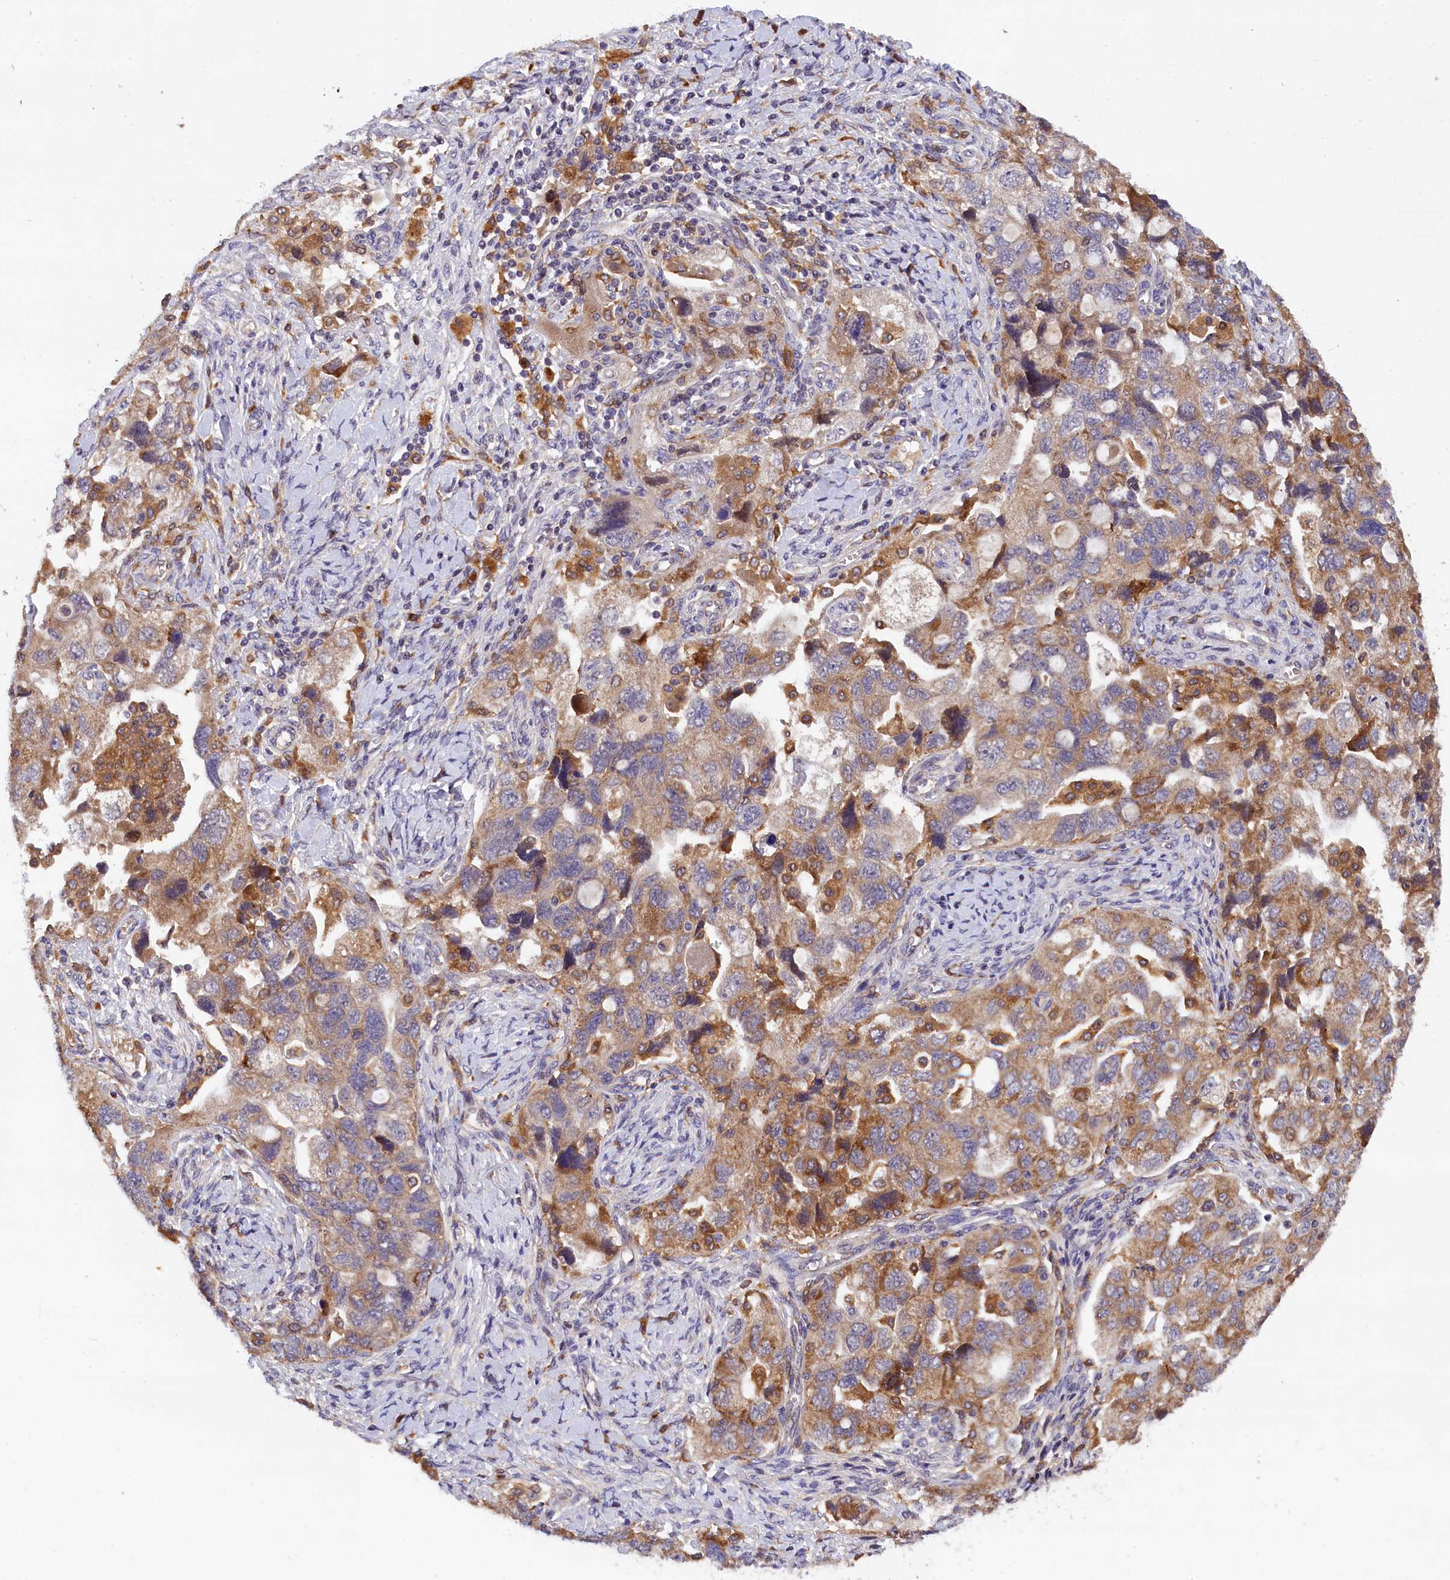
{"staining": {"intensity": "moderate", "quantity": "25%-75%", "location": "cytoplasmic/membranous"}, "tissue": "ovarian cancer", "cell_type": "Tumor cells", "image_type": "cancer", "snomed": [{"axis": "morphology", "description": "Carcinoma, NOS"}, {"axis": "morphology", "description": "Cystadenocarcinoma, serous, NOS"}, {"axis": "topography", "description": "Ovary"}], "caption": "Immunohistochemical staining of ovarian cancer (carcinoma) exhibits medium levels of moderate cytoplasmic/membranous positivity in approximately 25%-75% of tumor cells. (IHC, brightfield microscopy, high magnification).", "gene": "NAIP", "patient": {"sex": "female", "age": 69}}